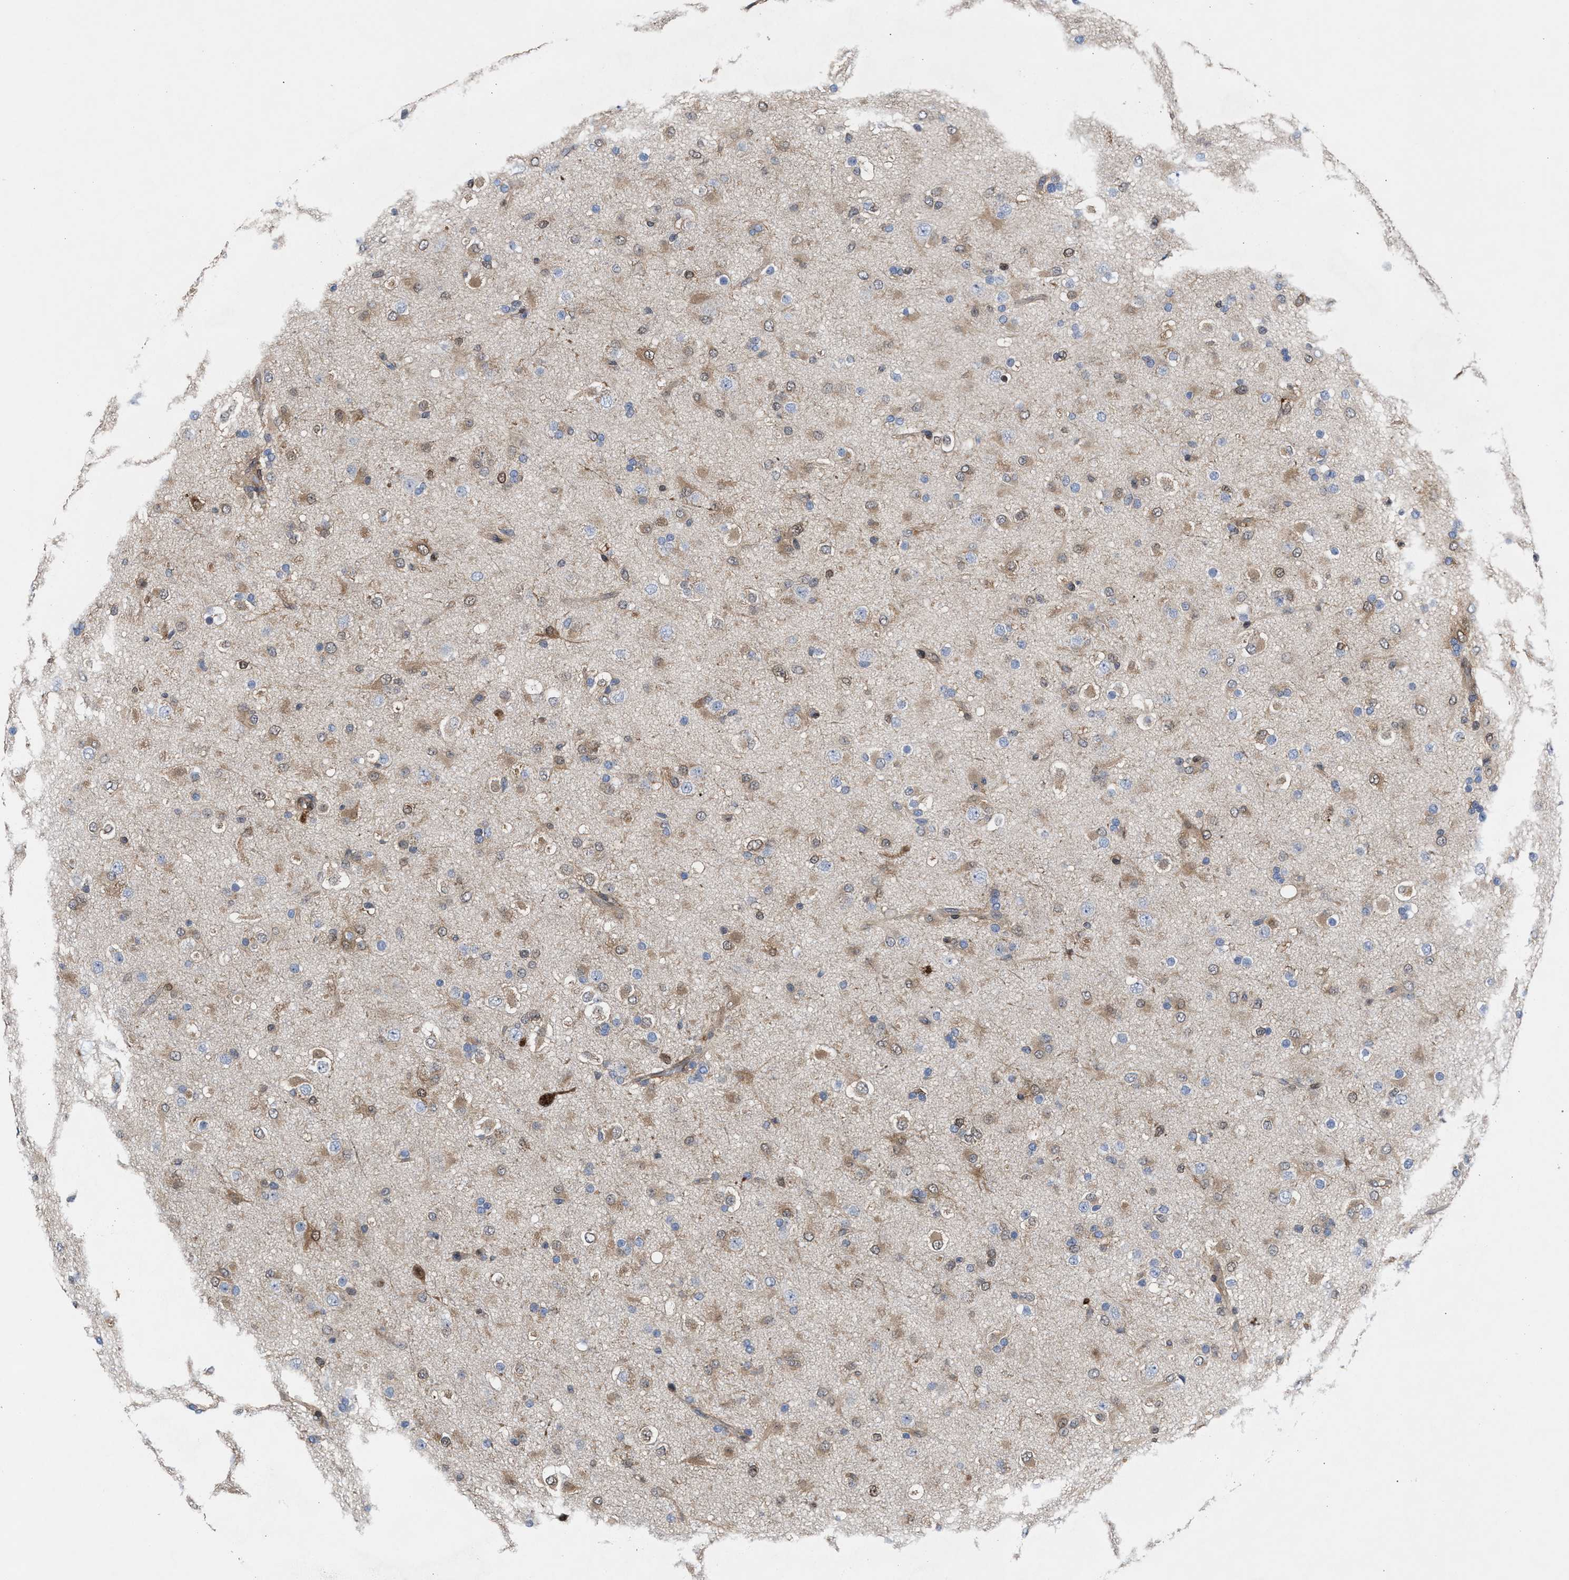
{"staining": {"intensity": "weak", "quantity": "25%-75%", "location": "cytoplasmic/membranous,nuclear"}, "tissue": "glioma", "cell_type": "Tumor cells", "image_type": "cancer", "snomed": [{"axis": "morphology", "description": "Glioma, malignant, Low grade"}, {"axis": "topography", "description": "Brain"}], "caption": "This is an image of immunohistochemistry staining of malignant glioma (low-grade), which shows weak positivity in the cytoplasmic/membranous and nuclear of tumor cells.", "gene": "TP53I3", "patient": {"sex": "male", "age": 65}}